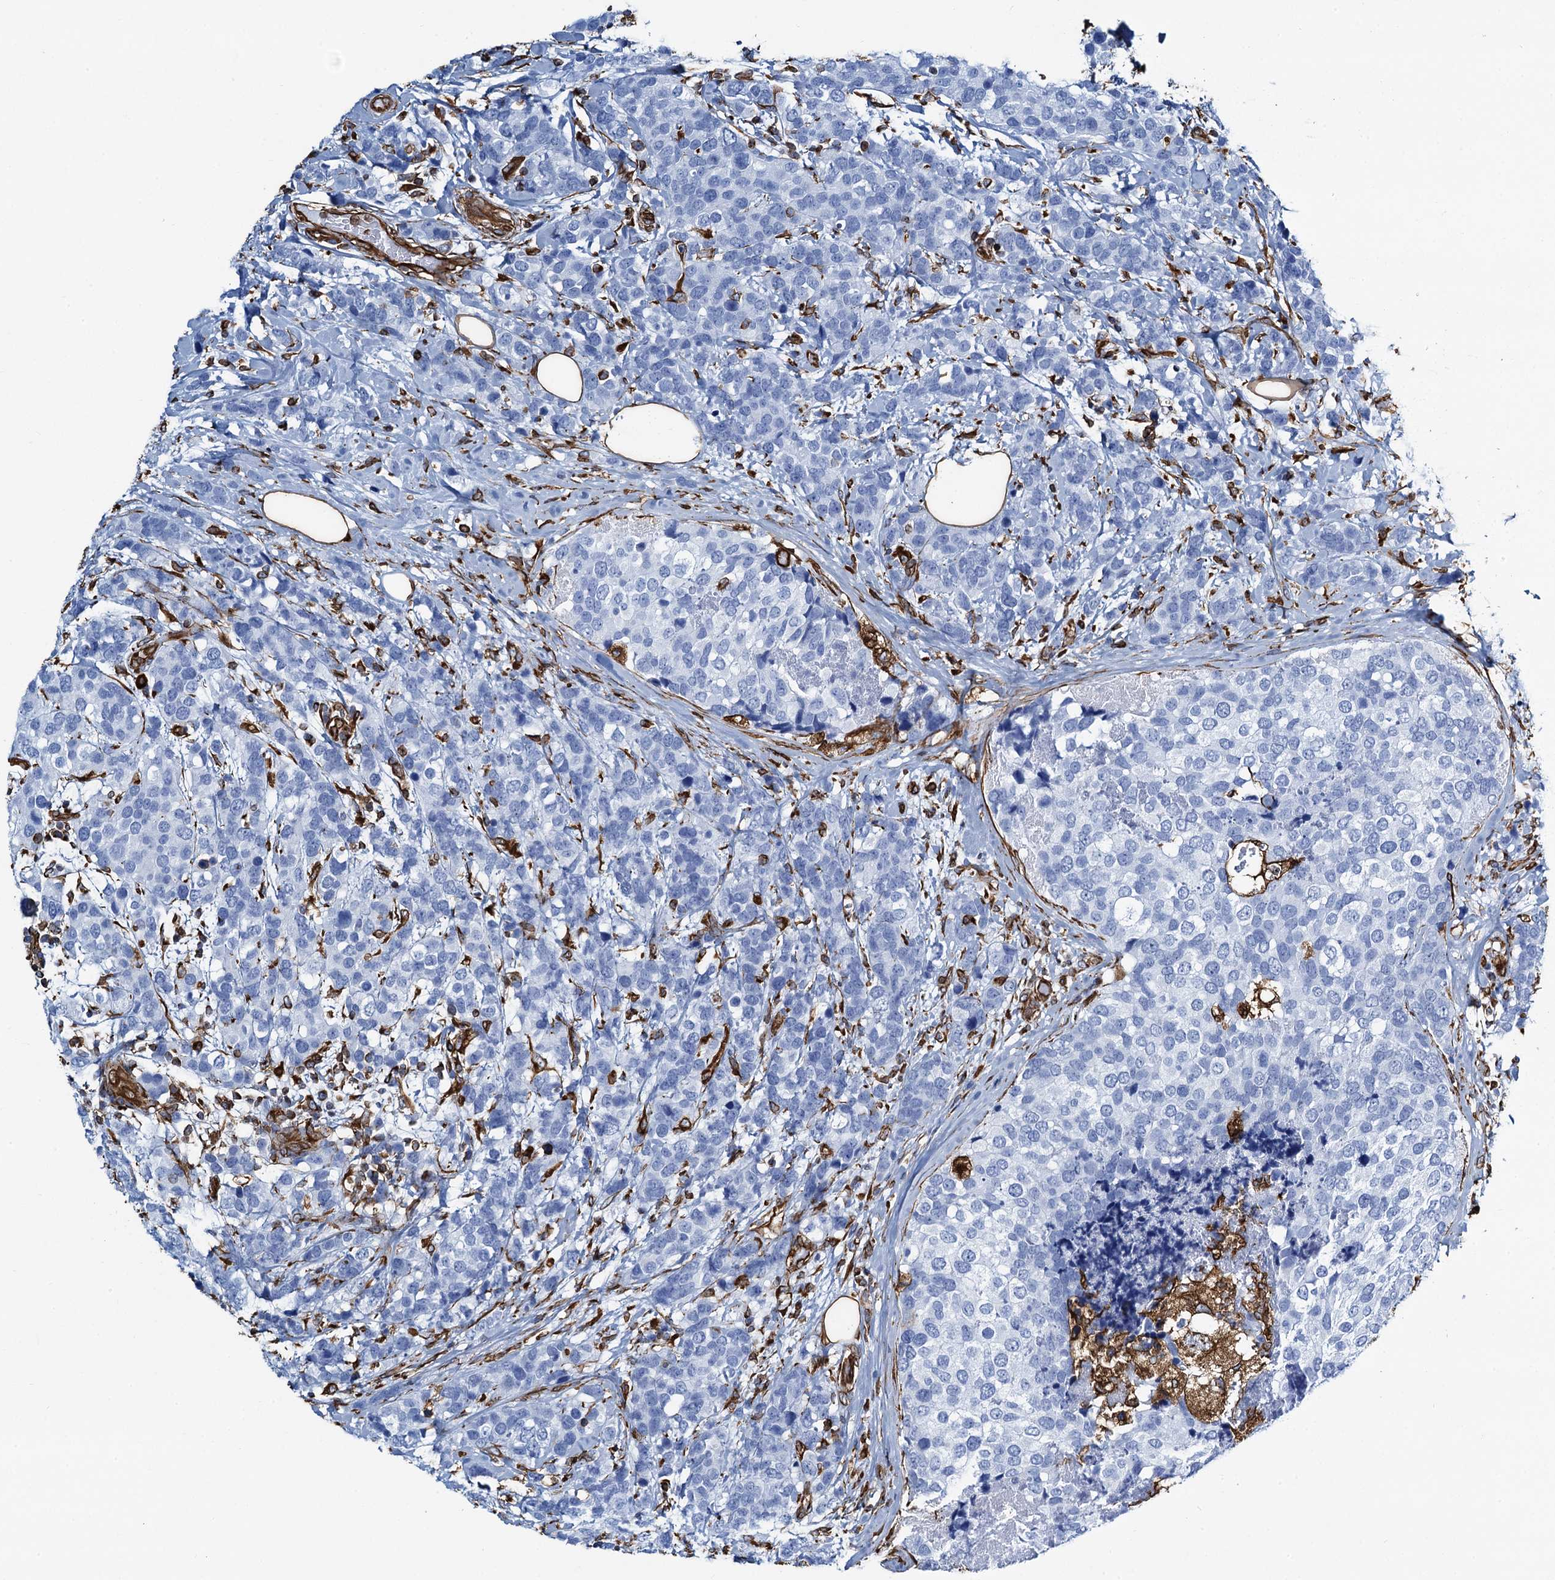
{"staining": {"intensity": "negative", "quantity": "none", "location": "none"}, "tissue": "breast cancer", "cell_type": "Tumor cells", "image_type": "cancer", "snomed": [{"axis": "morphology", "description": "Lobular carcinoma"}, {"axis": "topography", "description": "Breast"}], "caption": "High power microscopy image of an immunohistochemistry photomicrograph of lobular carcinoma (breast), revealing no significant positivity in tumor cells.", "gene": "PGM2", "patient": {"sex": "female", "age": 59}}